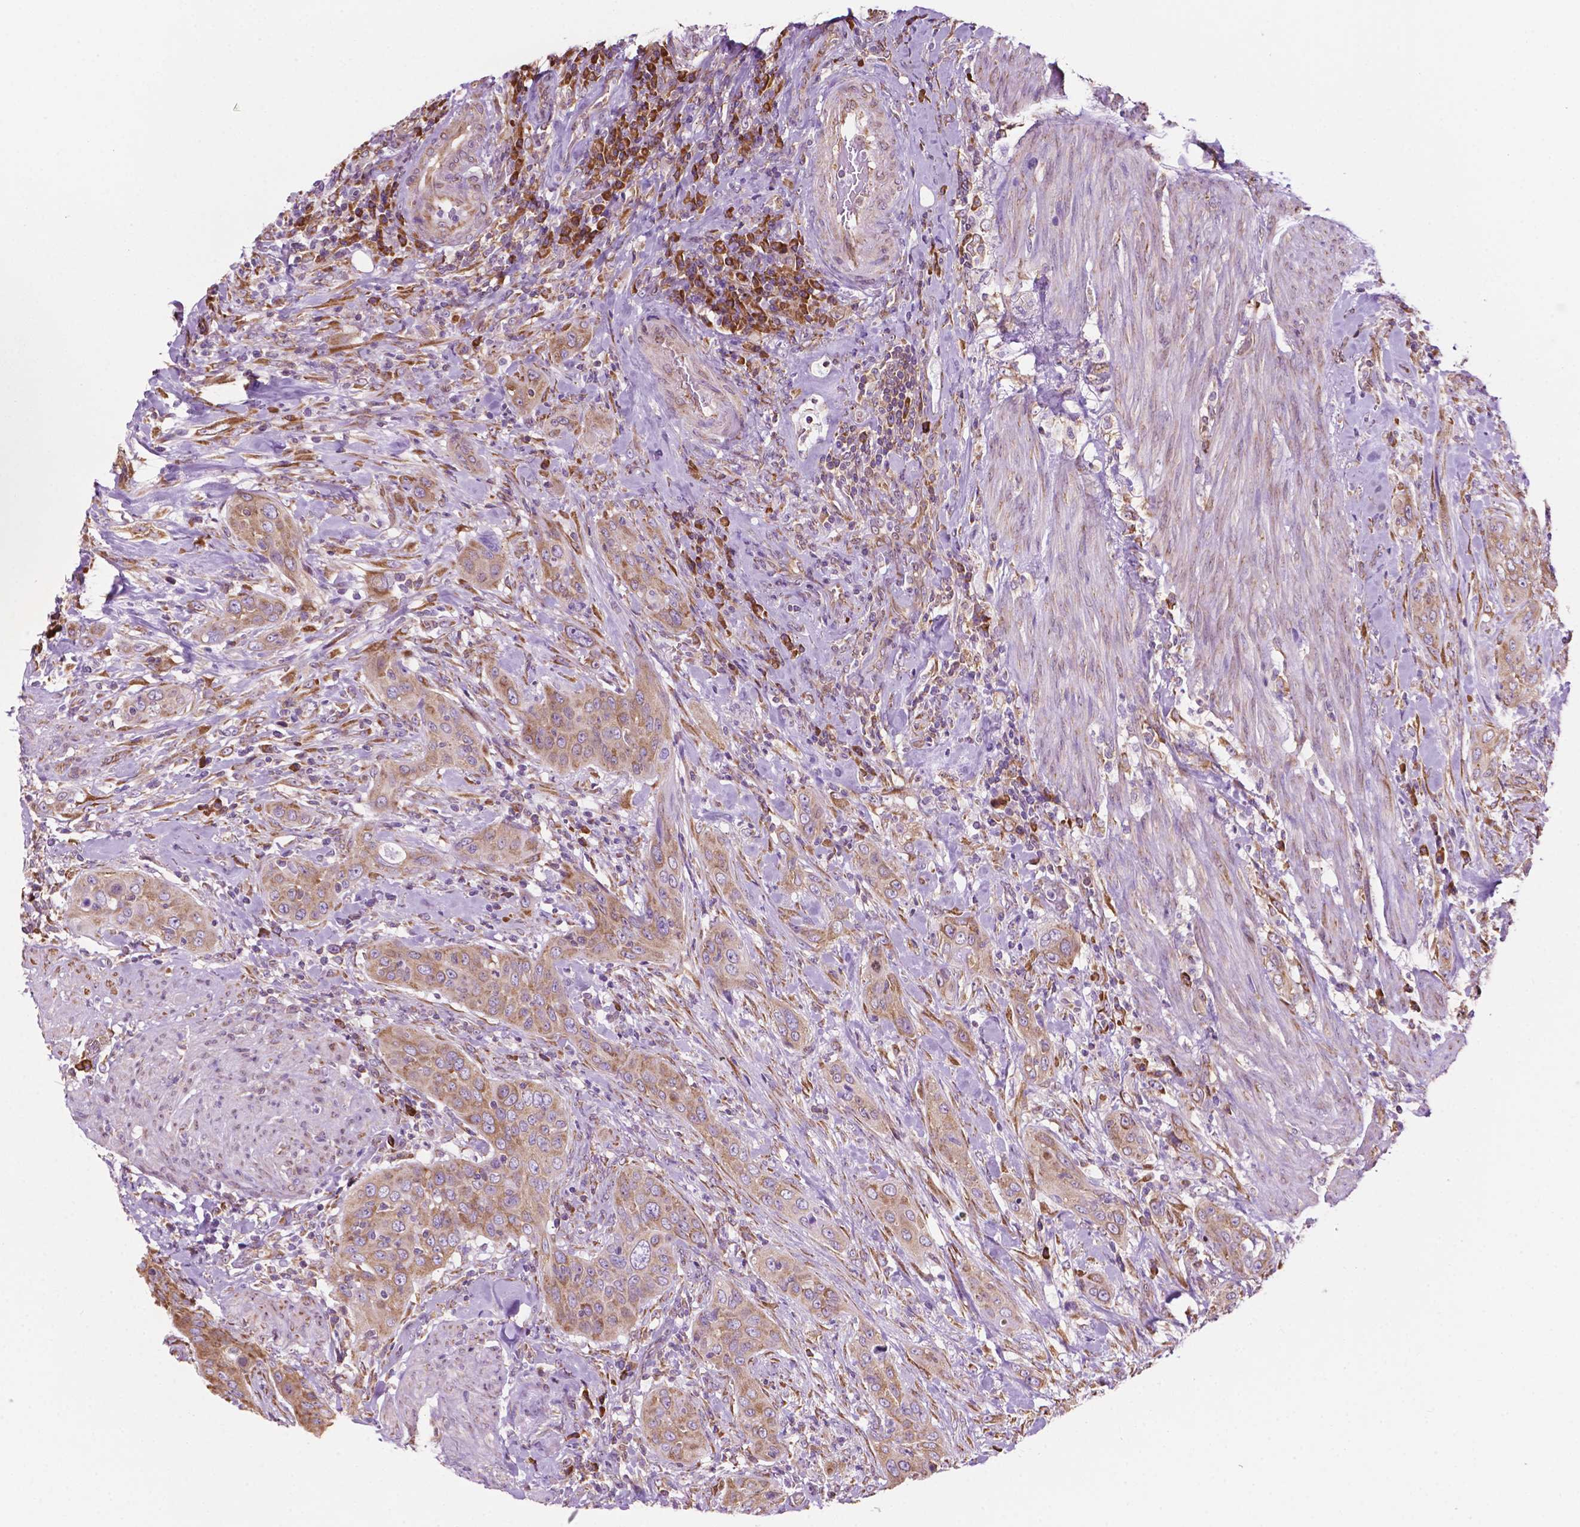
{"staining": {"intensity": "weak", "quantity": ">75%", "location": "cytoplasmic/membranous"}, "tissue": "urothelial cancer", "cell_type": "Tumor cells", "image_type": "cancer", "snomed": [{"axis": "morphology", "description": "Urothelial carcinoma, High grade"}, {"axis": "topography", "description": "Urinary bladder"}], "caption": "A low amount of weak cytoplasmic/membranous positivity is identified in about >75% of tumor cells in urothelial cancer tissue. The protein of interest is shown in brown color, while the nuclei are stained blue.", "gene": "RPL29", "patient": {"sex": "male", "age": 82}}